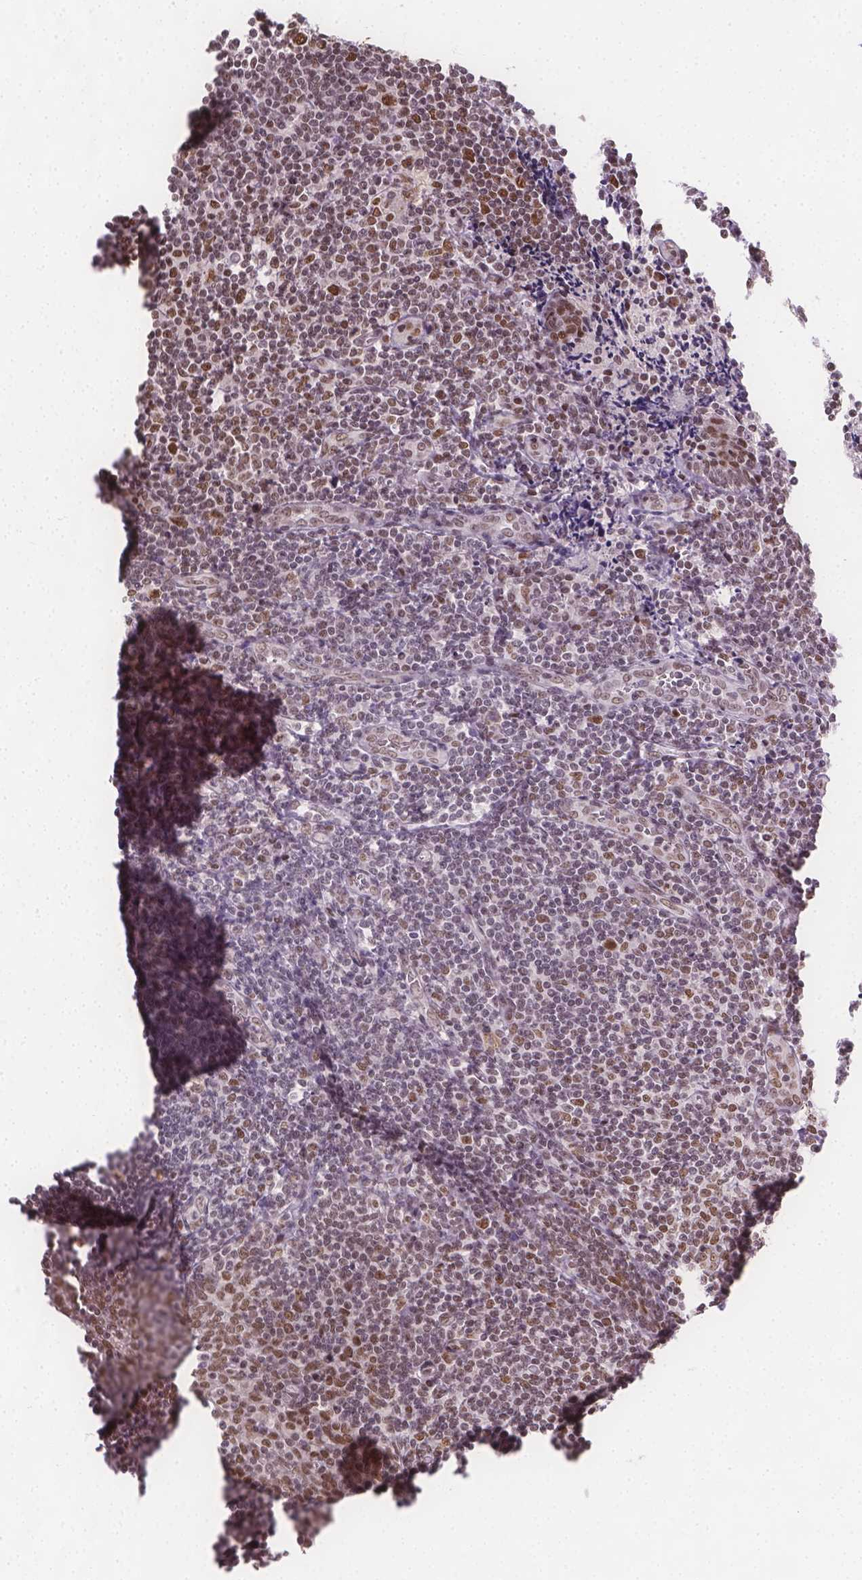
{"staining": {"intensity": "strong", "quantity": ">75%", "location": "nuclear"}, "tissue": "tonsil", "cell_type": "Germinal center cells", "image_type": "normal", "snomed": [{"axis": "morphology", "description": "Normal tissue, NOS"}, {"axis": "morphology", "description": "Inflammation, NOS"}, {"axis": "topography", "description": "Tonsil"}], "caption": "Protein expression analysis of normal tonsil exhibits strong nuclear positivity in approximately >75% of germinal center cells.", "gene": "FANCE", "patient": {"sex": "female", "age": 31}}